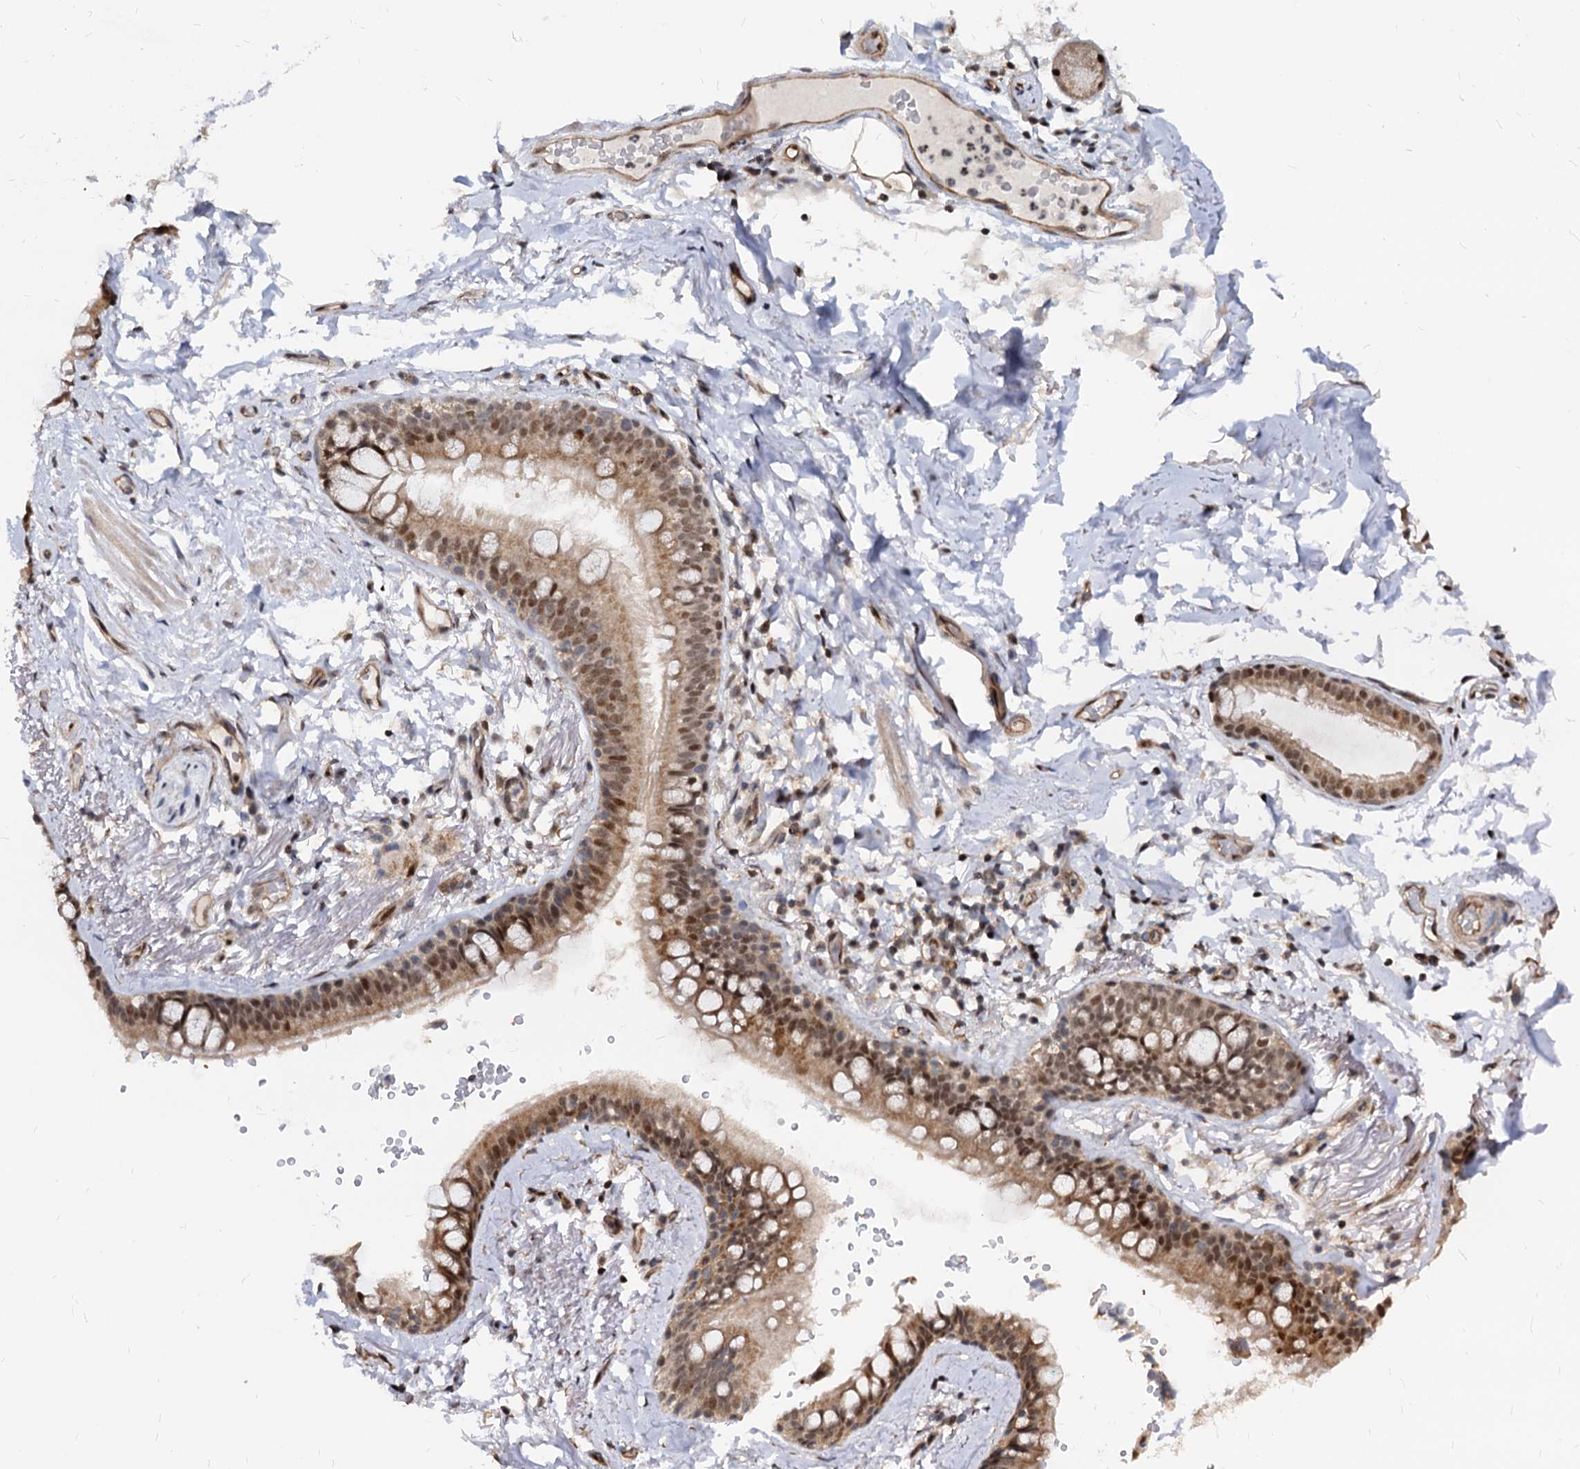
{"staining": {"intensity": "moderate", "quantity": "25%-75%", "location": "cytoplasmic/membranous,nuclear"}, "tissue": "adipose tissue", "cell_type": "Adipocytes", "image_type": "normal", "snomed": [{"axis": "morphology", "description": "Normal tissue, NOS"}, {"axis": "topography", "description": "Lymph node"}, {"axis": "topography", "description": "Bronchus"}], "caption": "Moderate cytoplasmic/membranous,nuclear staining is present in approximately 25%-75% of adipocytes in unremarkable adipose tissue.", "gene": "UBLCP1", "patient": {"sex": "male", "age": 63}}